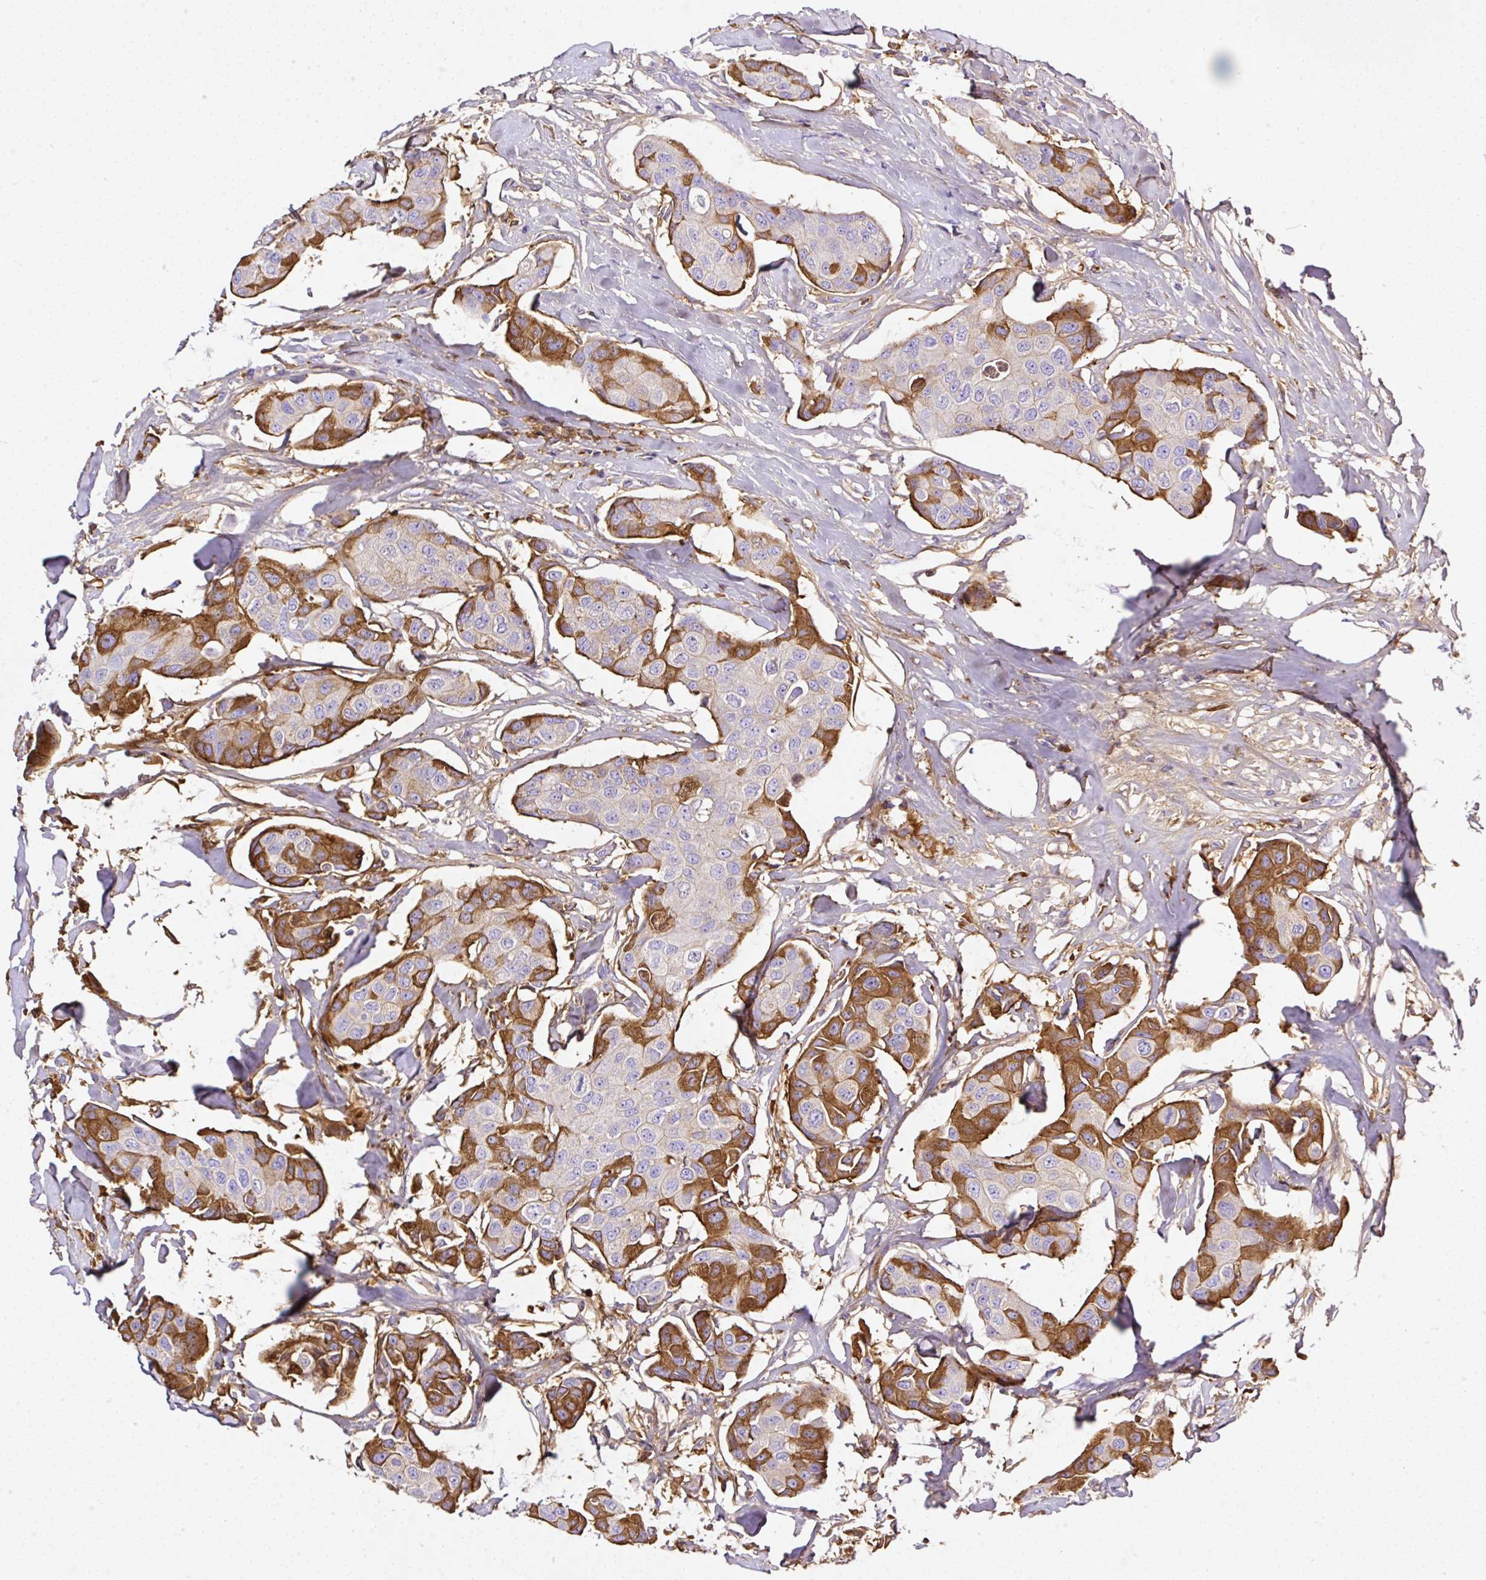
{"staining": {"intensity": "moderate", "quantity": "25%-75%", "location": "cytoplasmic/membranous"}, "tissue": "breast cancer", "cell_type": "Tumor cells", "image_type": "cancer", "snomed": [{"axis": "morphology", "description": "Duct carcinoma"}, {"axis": "topography", "description": "Breast"}, {"axis": "topography", "description": "Lymph node"}], "caption": "A high-resolution photomicrograph shows immunohistochemistry staining of breast infiltrating ductal carcinoma, which displays moderate cytoplasmic/membranous expression in about 25%-75% of tumor cells. Using DAB (brown) and hematoxylin (blue) stains, captured at high magnification using brightfield microscopy.", "gene": "CLEC3B", "patient": {"sex": "female", "age": 80}}